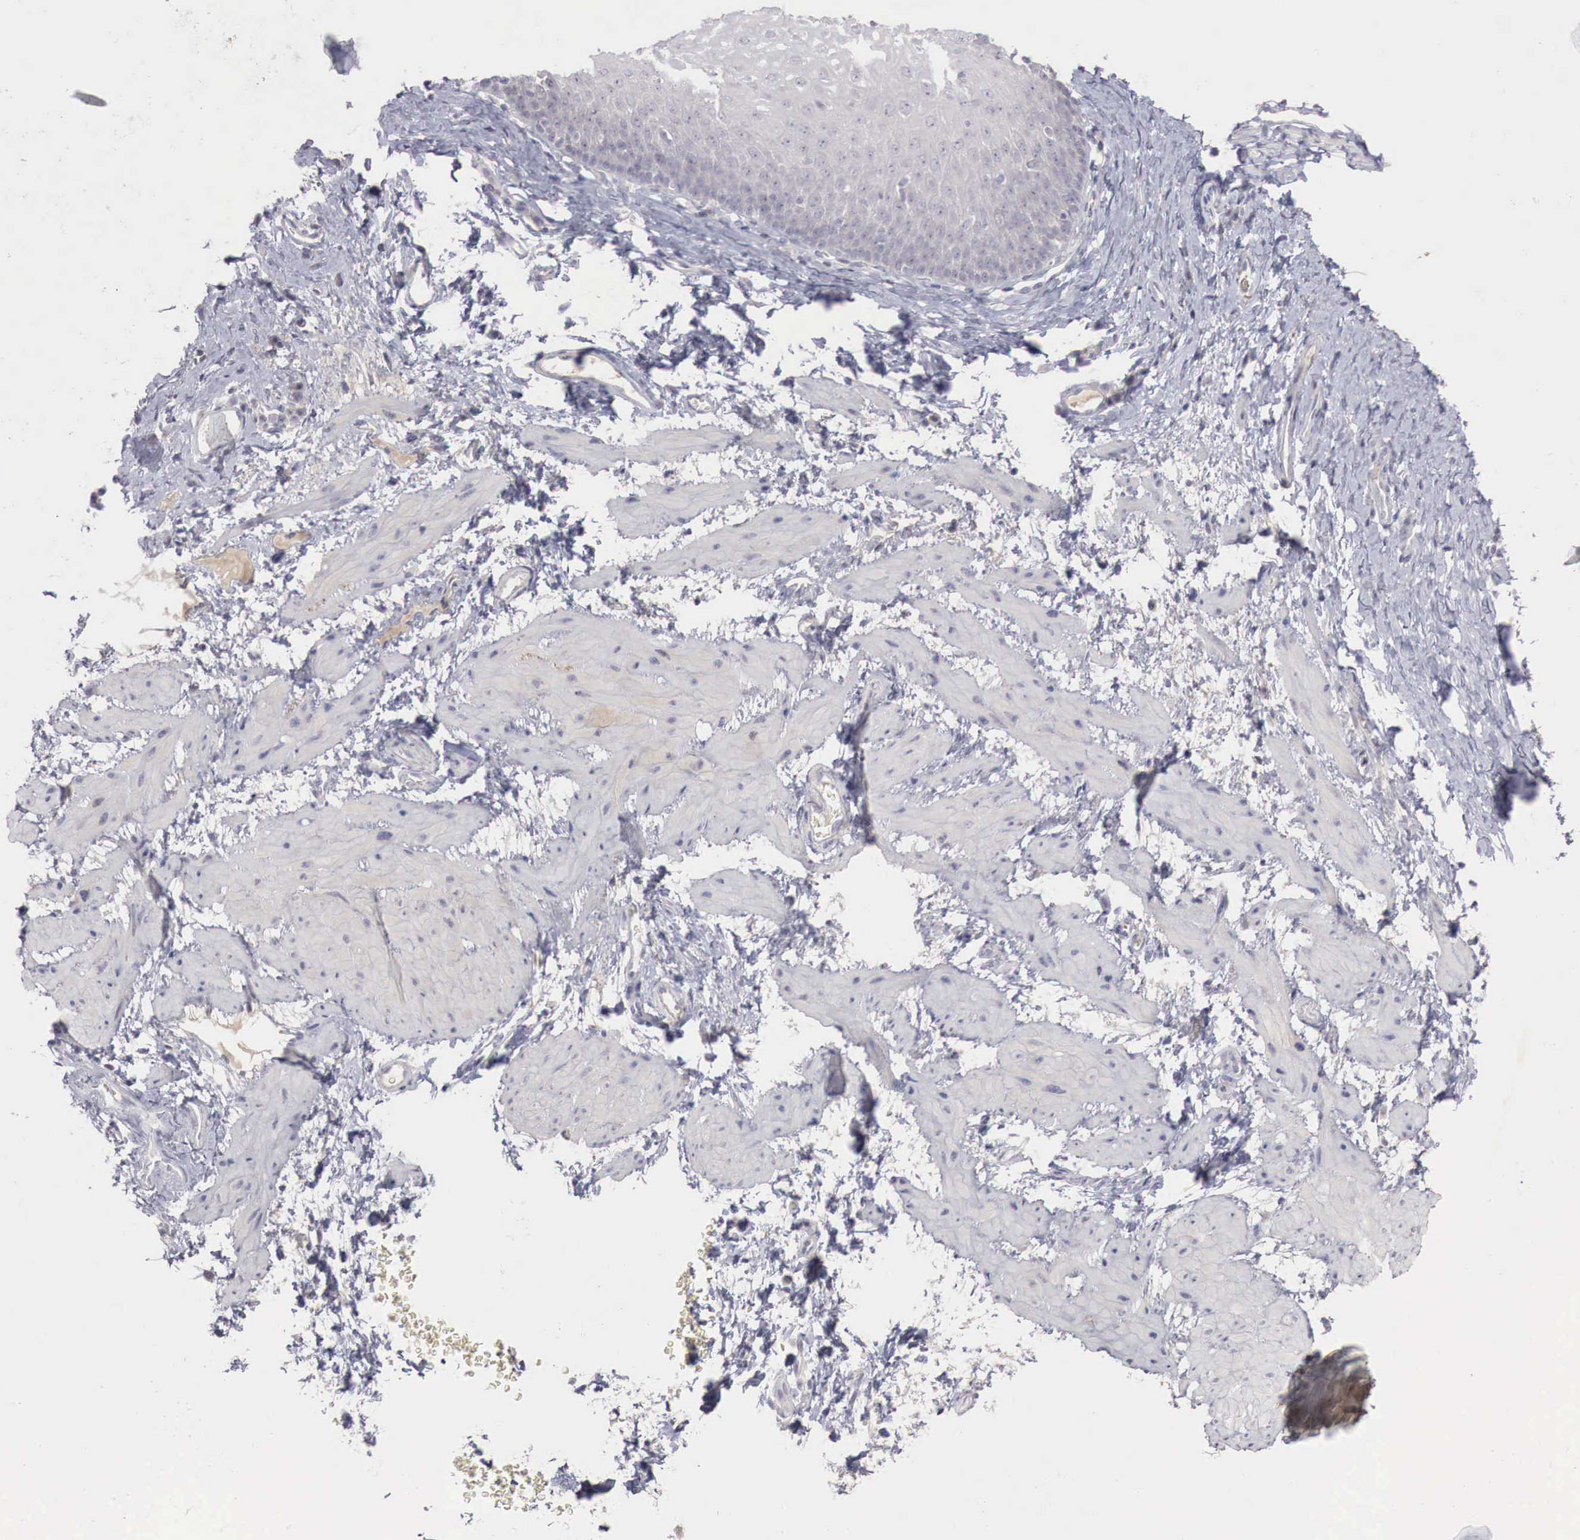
{"staining": {"intensity": "negative", "quantity": "none", "location": "none"}, "tissue": "esophagus", "cell_type": "Squamous epithelial cells", "image_type": "normal", "snomed": [{"axis": "morphology", "description": "Normal tissue, NOS"}, {"axis": "topography", "description": "Esophagus"}], "caption": "Immunohistochemical staining of normal human esophagus displays no significant staining in squamous epithelial cells. (Brightfield microscopy of DAB immunohistochemistry at high magnification).", "gene": "GATA1", "patient": {"sex": "female", "age": 61}}